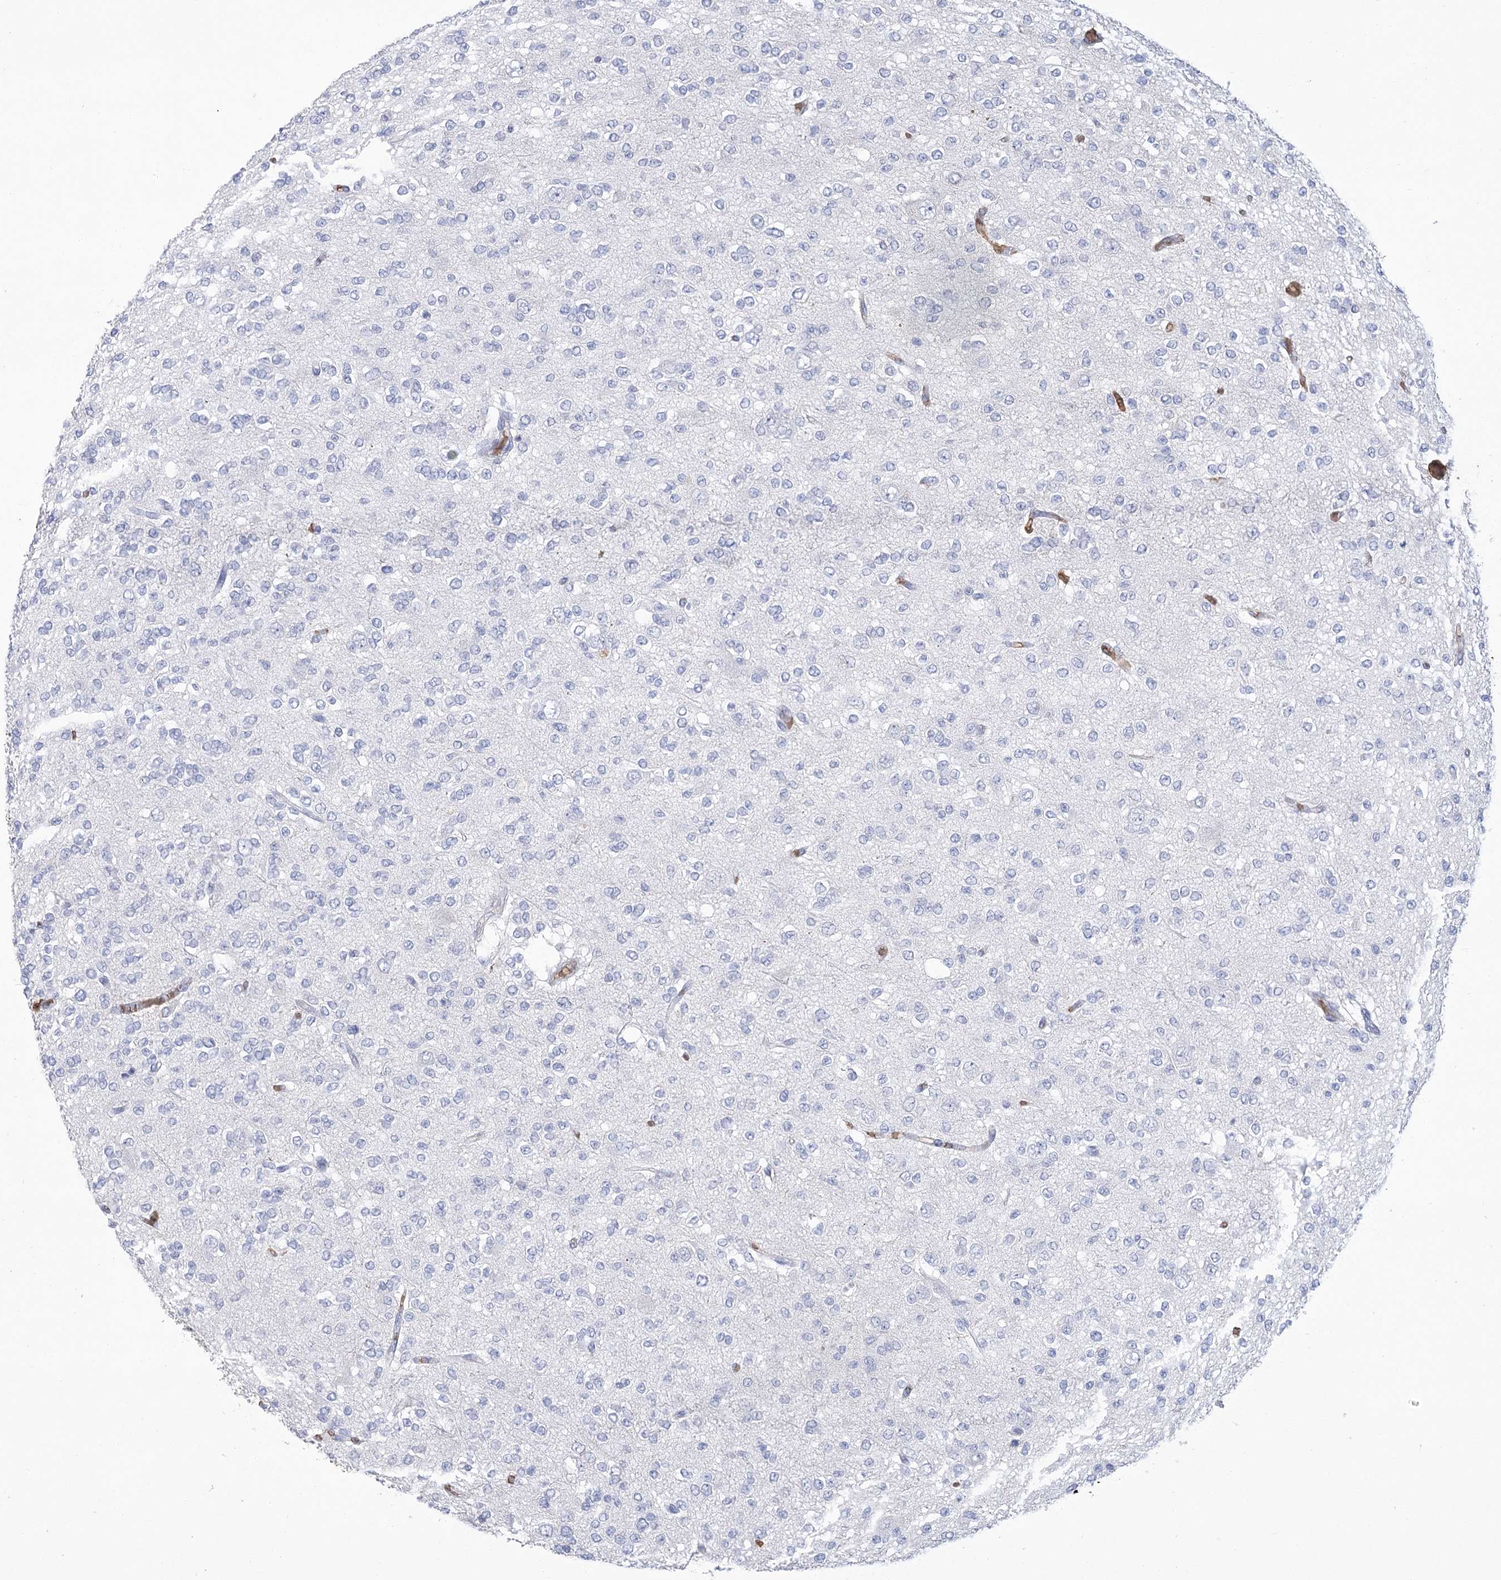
{"staining": {"intensity": "negative", "quantity": "none", "location": "none"}, "tissue": "glioma", "cell_type": "Tumor cells", "image_type": "cancer", "snomed": [{"axis": "morphology", "description": "Glioma, malignant, Low grade"}, {"axis": "topography", "description": "Brain"}], "caption": "Histopathology image shows no protein positivity in tumor cells of glioma tissue. (DAB IHC with hematoxylin counter stain).", "gene": "HBA1", "patient": {"sex": "male", "age": 38}}